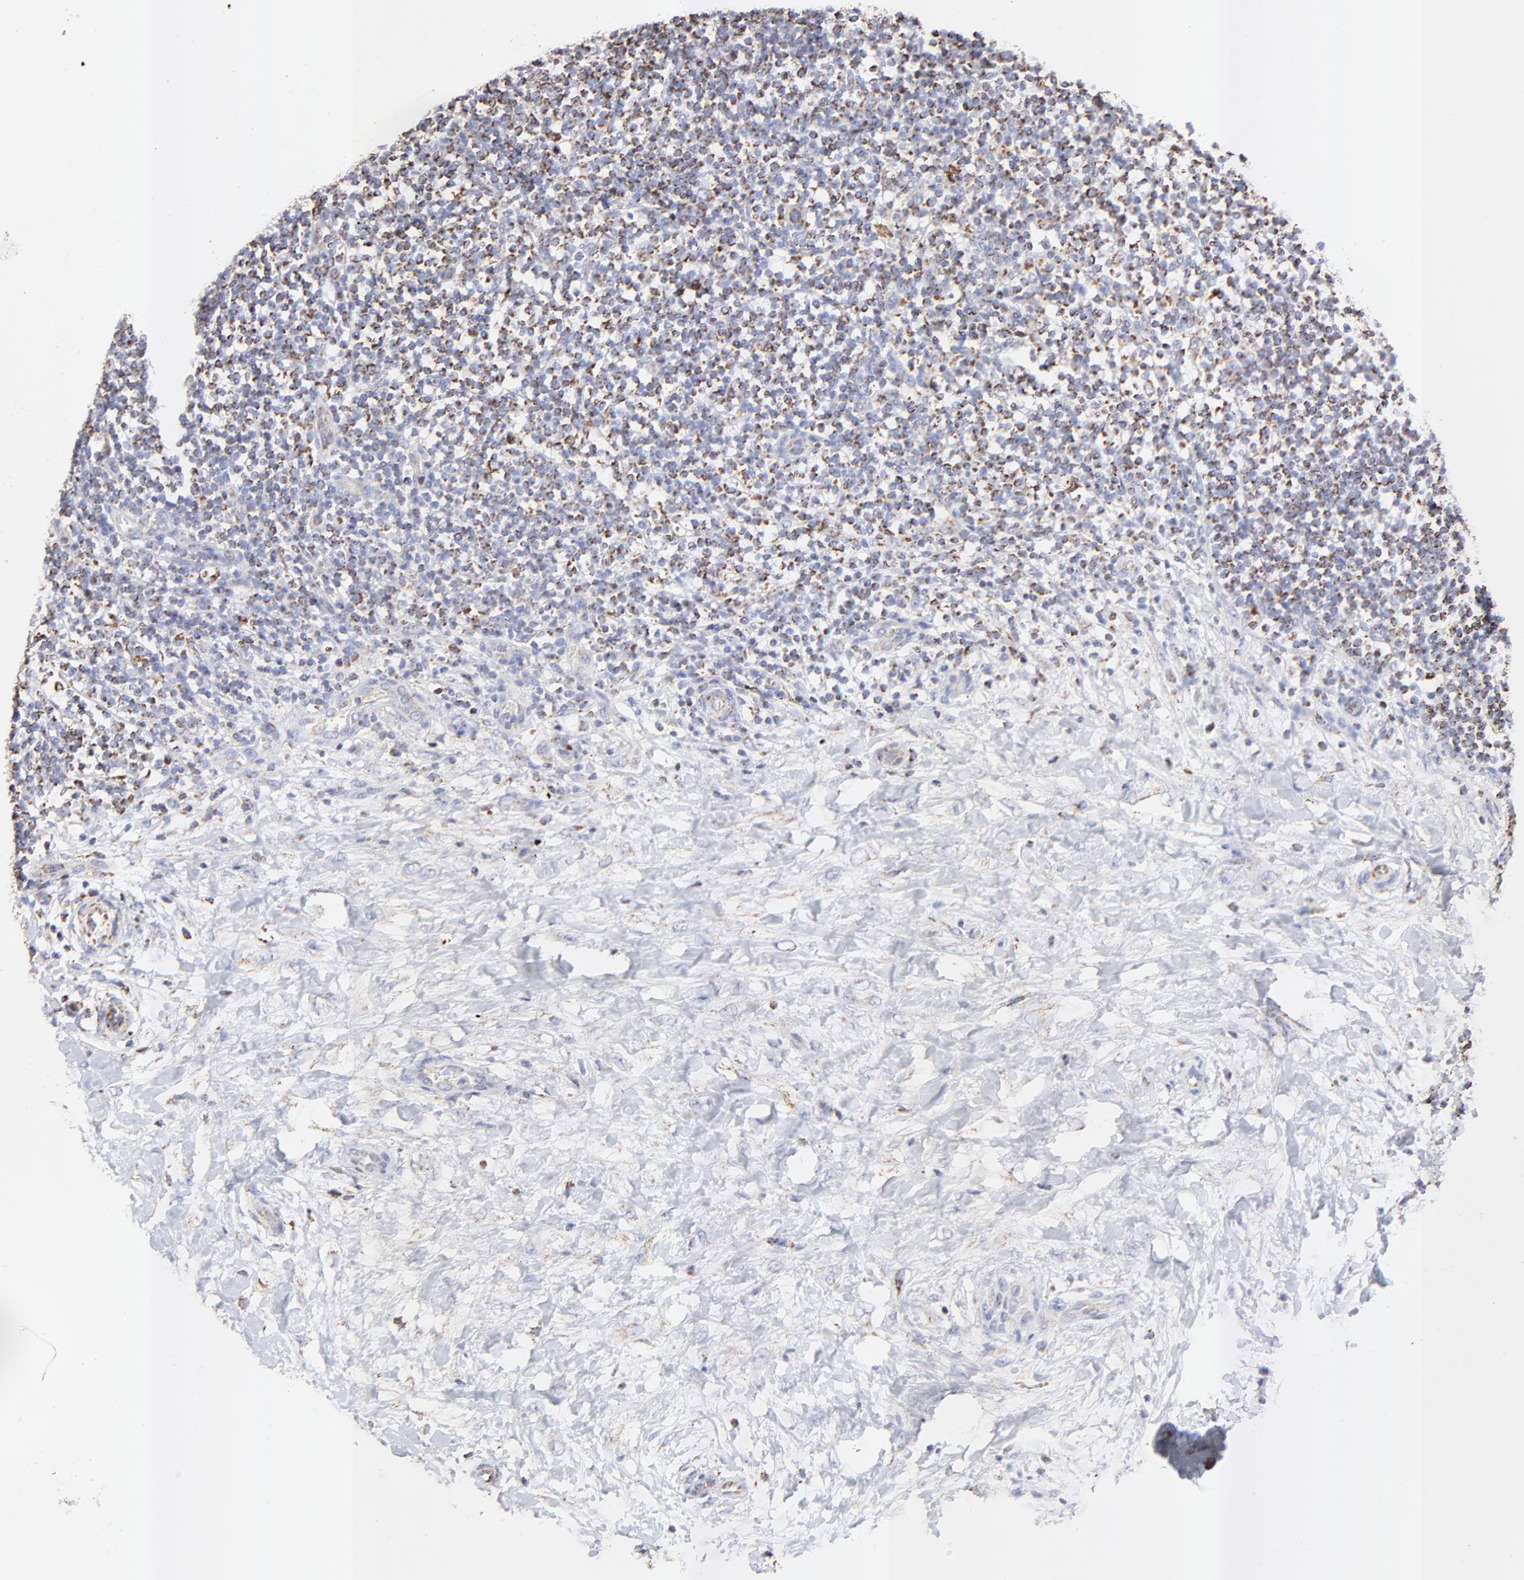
{"staining": {"intensity": "moderate", "quantity": "25%-75%", "location": "cytoplasmic/membranous"}, "tissue": "lymphoma", "cell_type": "Tumor cells", "image_type": "cancer", "snomed": [{"axis": "morphology", "description": "Malignant lymphoma, non-Hodgkin's type, Low grade"}, {"axis": "topography", "description": "Lymph node"}], "caption": "This histopathology image shows IHC staining of human low-grade malignant lymphoma, non-Hodgkin's type, with medium moderate cytoplasmic/membranous expression in approximately 25%-75% of tumor cells.", "gene": "COX4I1", "patient": {"sex": "female", "age": 76}}